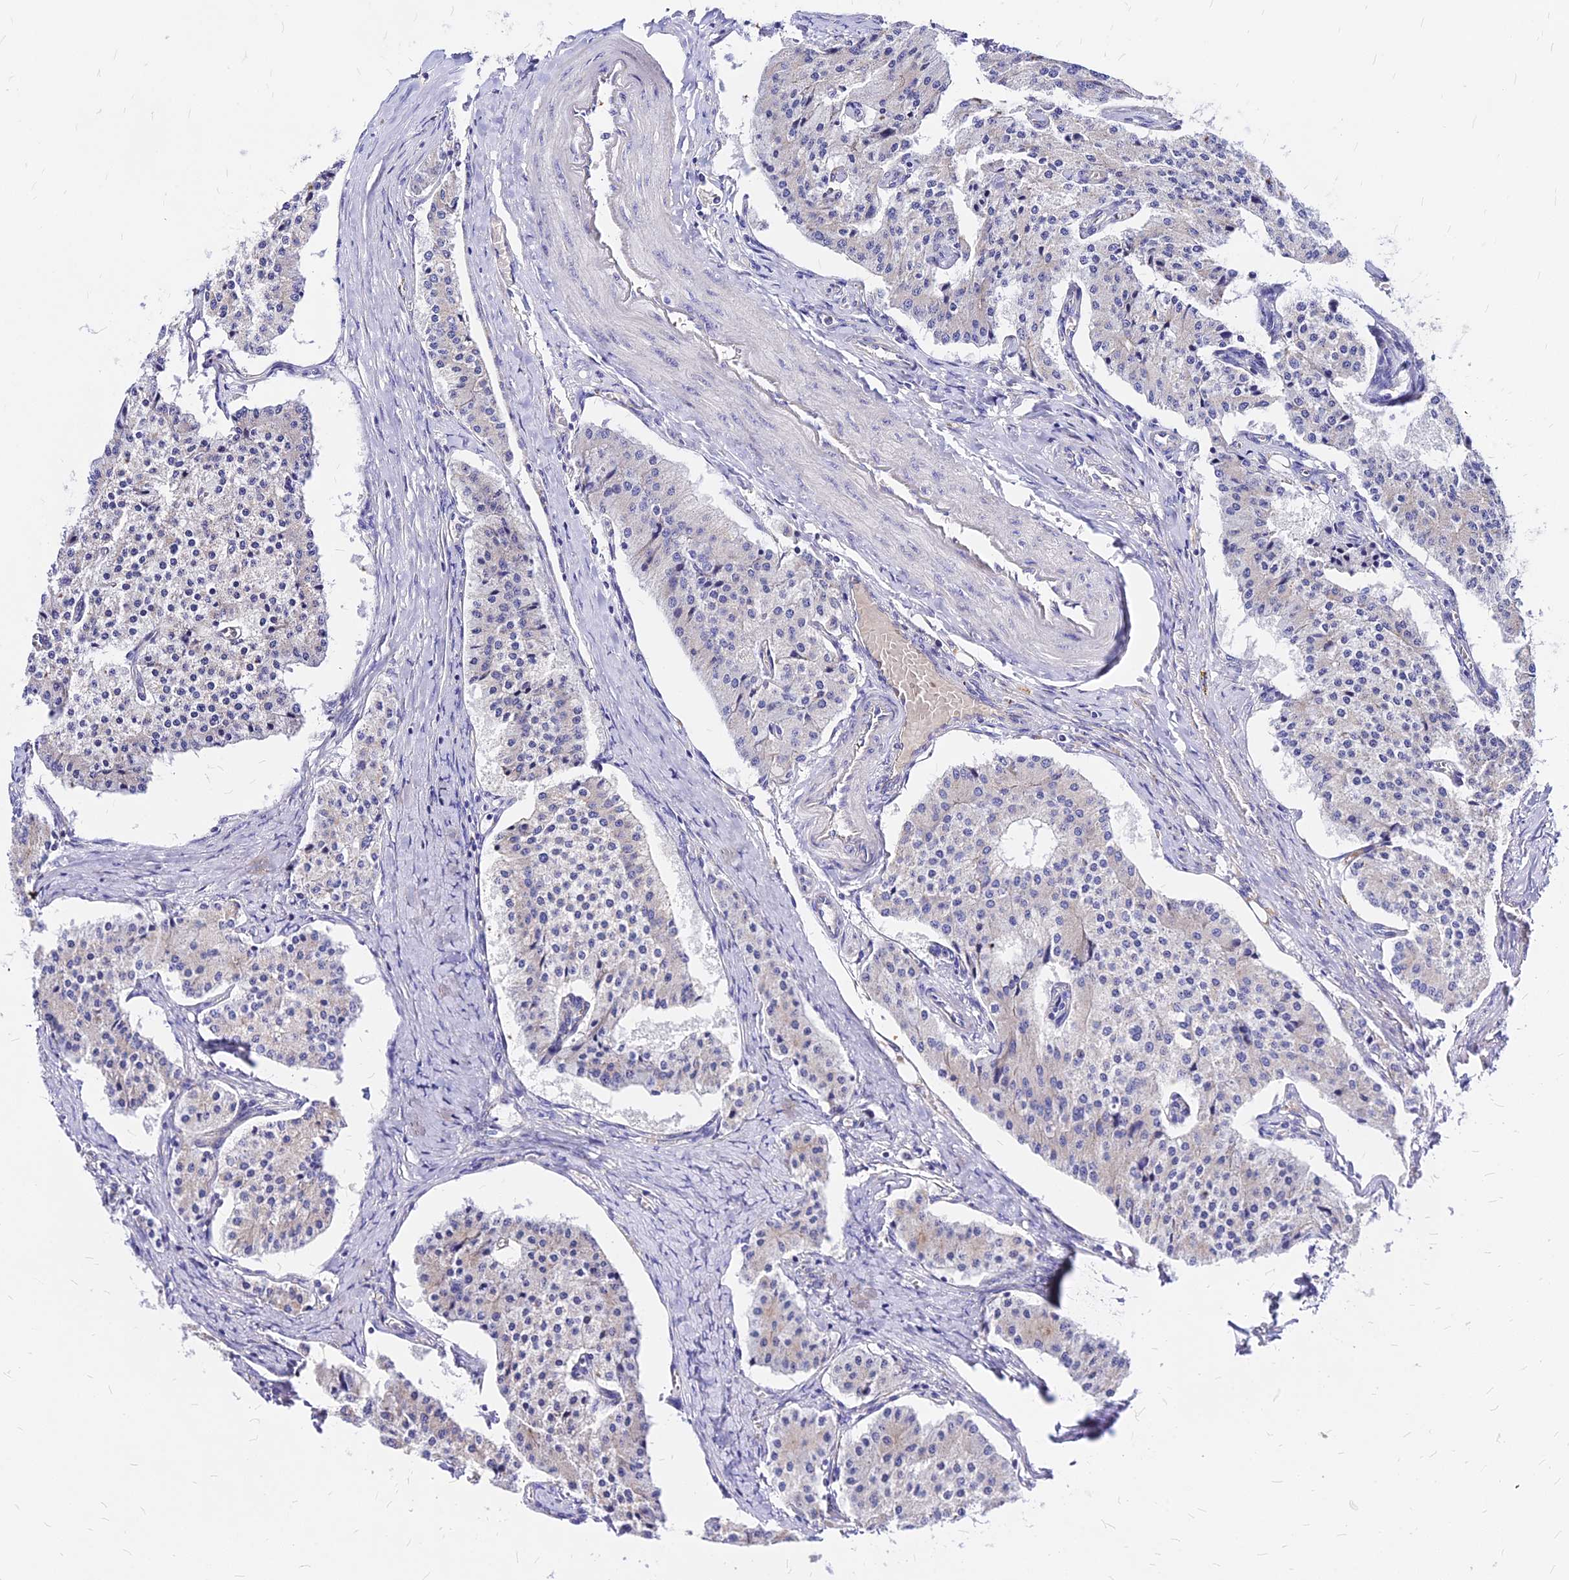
{"staining": {"intensity": "weak", "quantity": "<25%", "location": "cytoplasmic/membranous"}, "tissue": "carcinoid", "cell_type": "Tumor cells", "image_type": "cancer", "snomed": [{"axis": "morphology", "description": "Carcinoid, malignant, NOS"}, {"axis": "topography", "description": "Colon"}], "caption": "Tumor cells are negative for brown protein staining in carcinoid. The staining was performed using DAB (3,3'-diaminobenzidine) to visualize the protein expression in brown, while the nuclei were stained in blue with hematoxylin (Magnification: 20x).", "gene": "MRPL3", "patient": {"sex": "female", "age": 52}}